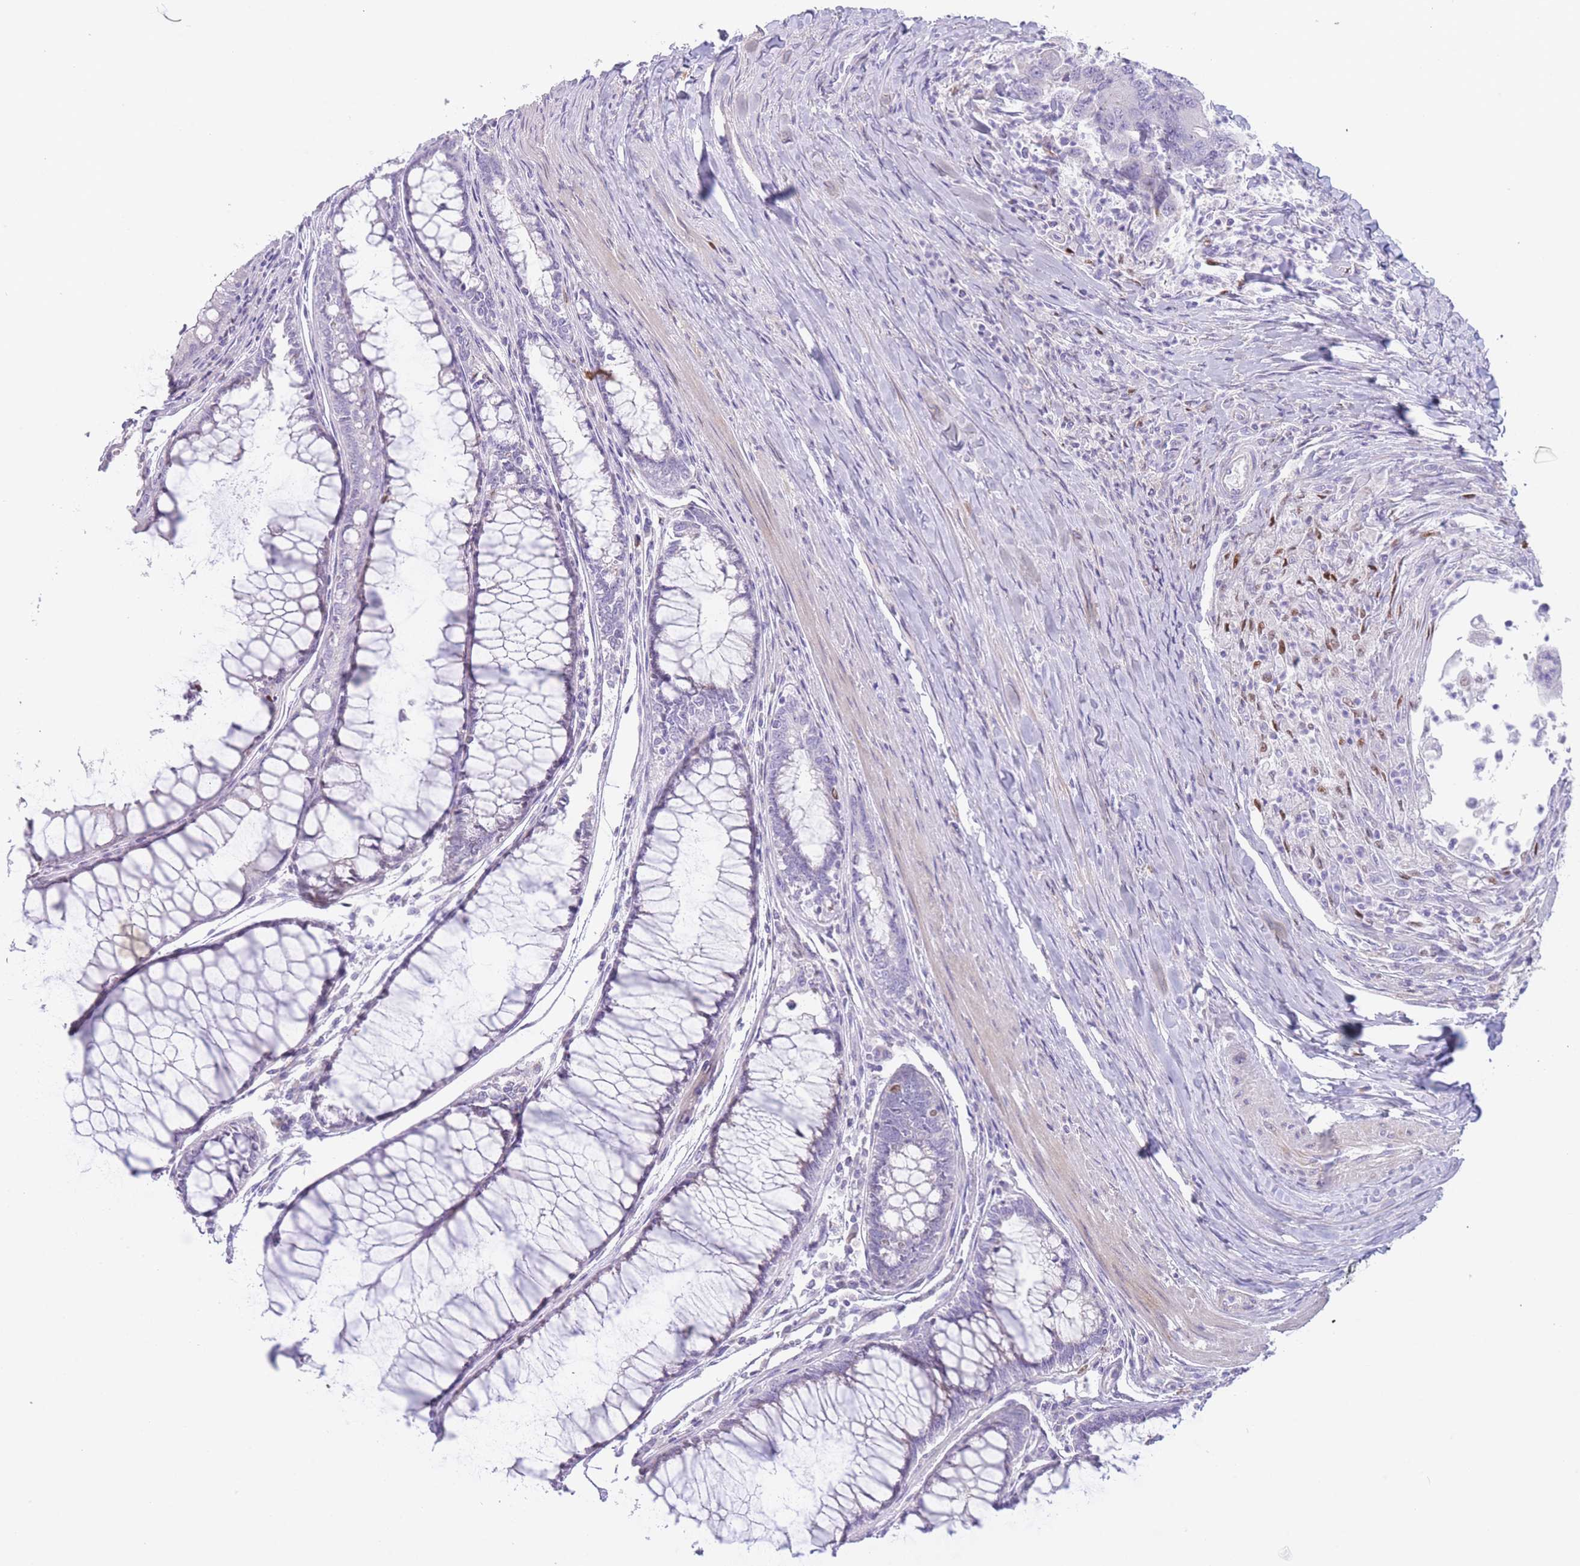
{"staining": {"intensity": "negative", "quantity": "none", "location": "none"}, "tissue": "colorectal cancer", "cell_type": "Tumor cells", "image_type": "cancer", "snomed": [{"axis": "morphology", "description": "Adenocarcinoma, NOS"}, {"axis": "topography", "description": "Colon"}], "caption": "DAB (3,3'-diaminobenzidine) immunohistochemical staining of human adenocarcinoma (colorectal) exhibits no significant positivity in tumor cells.", "gene": "IMPG1", "patient": {"sex": "female", "age": 67}}